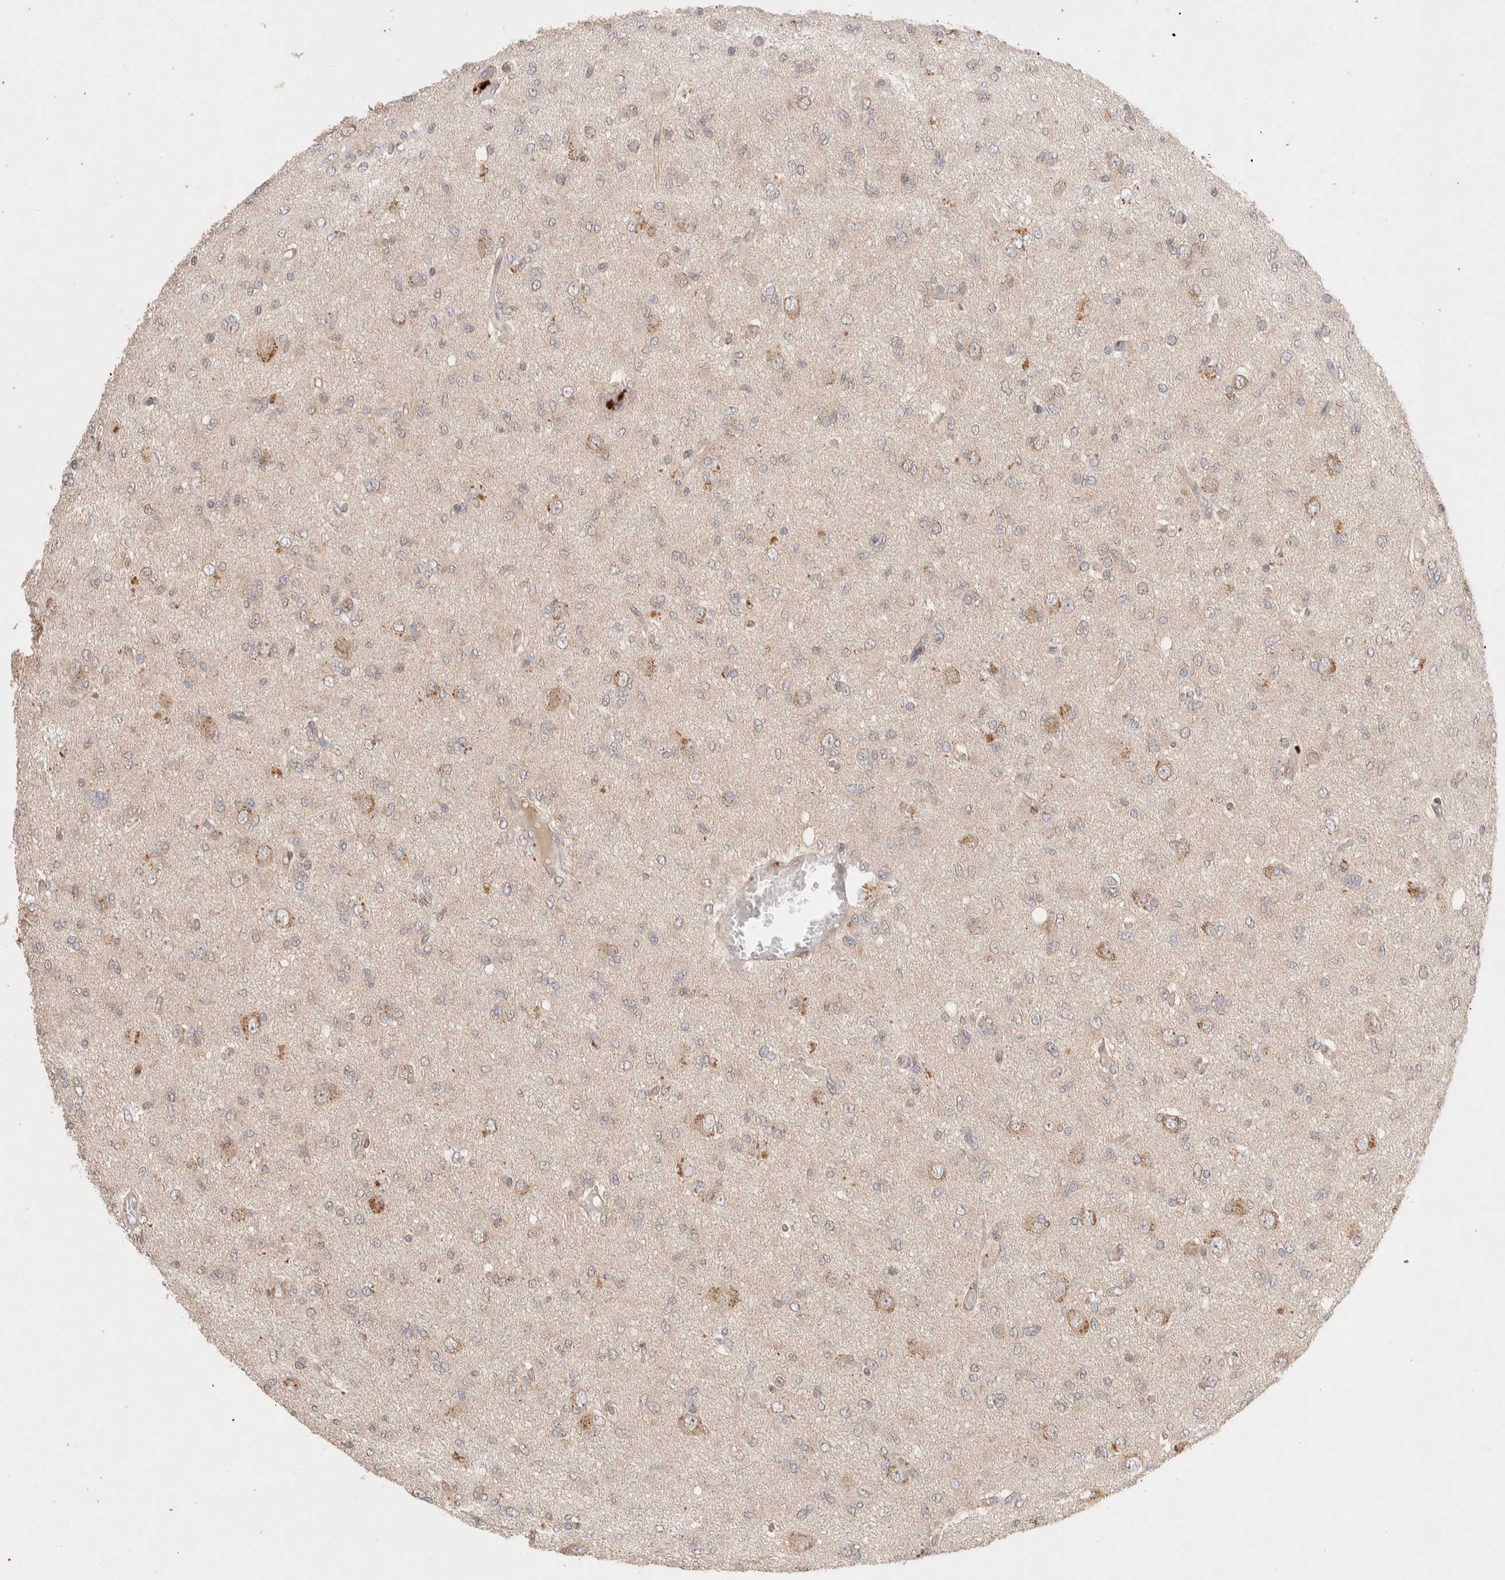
{"staining": {"intensity": "negative", "quantity": "none", "location": "none"}, "tissue": "glioma", "cell_type": "Tumor cells", "image_type": "cancer", "snomed": [{"axis": "morphology", "description": "Glioma, malignant, High grade"}, {"axis": "topography", "description": "Brain"}], "caption": "This is an immunohistochemistry micrograph of glioma. There is no expression in tumor cells.", "gene": "CARNMT1", "patient": {"sex": "female", "age": 59}}